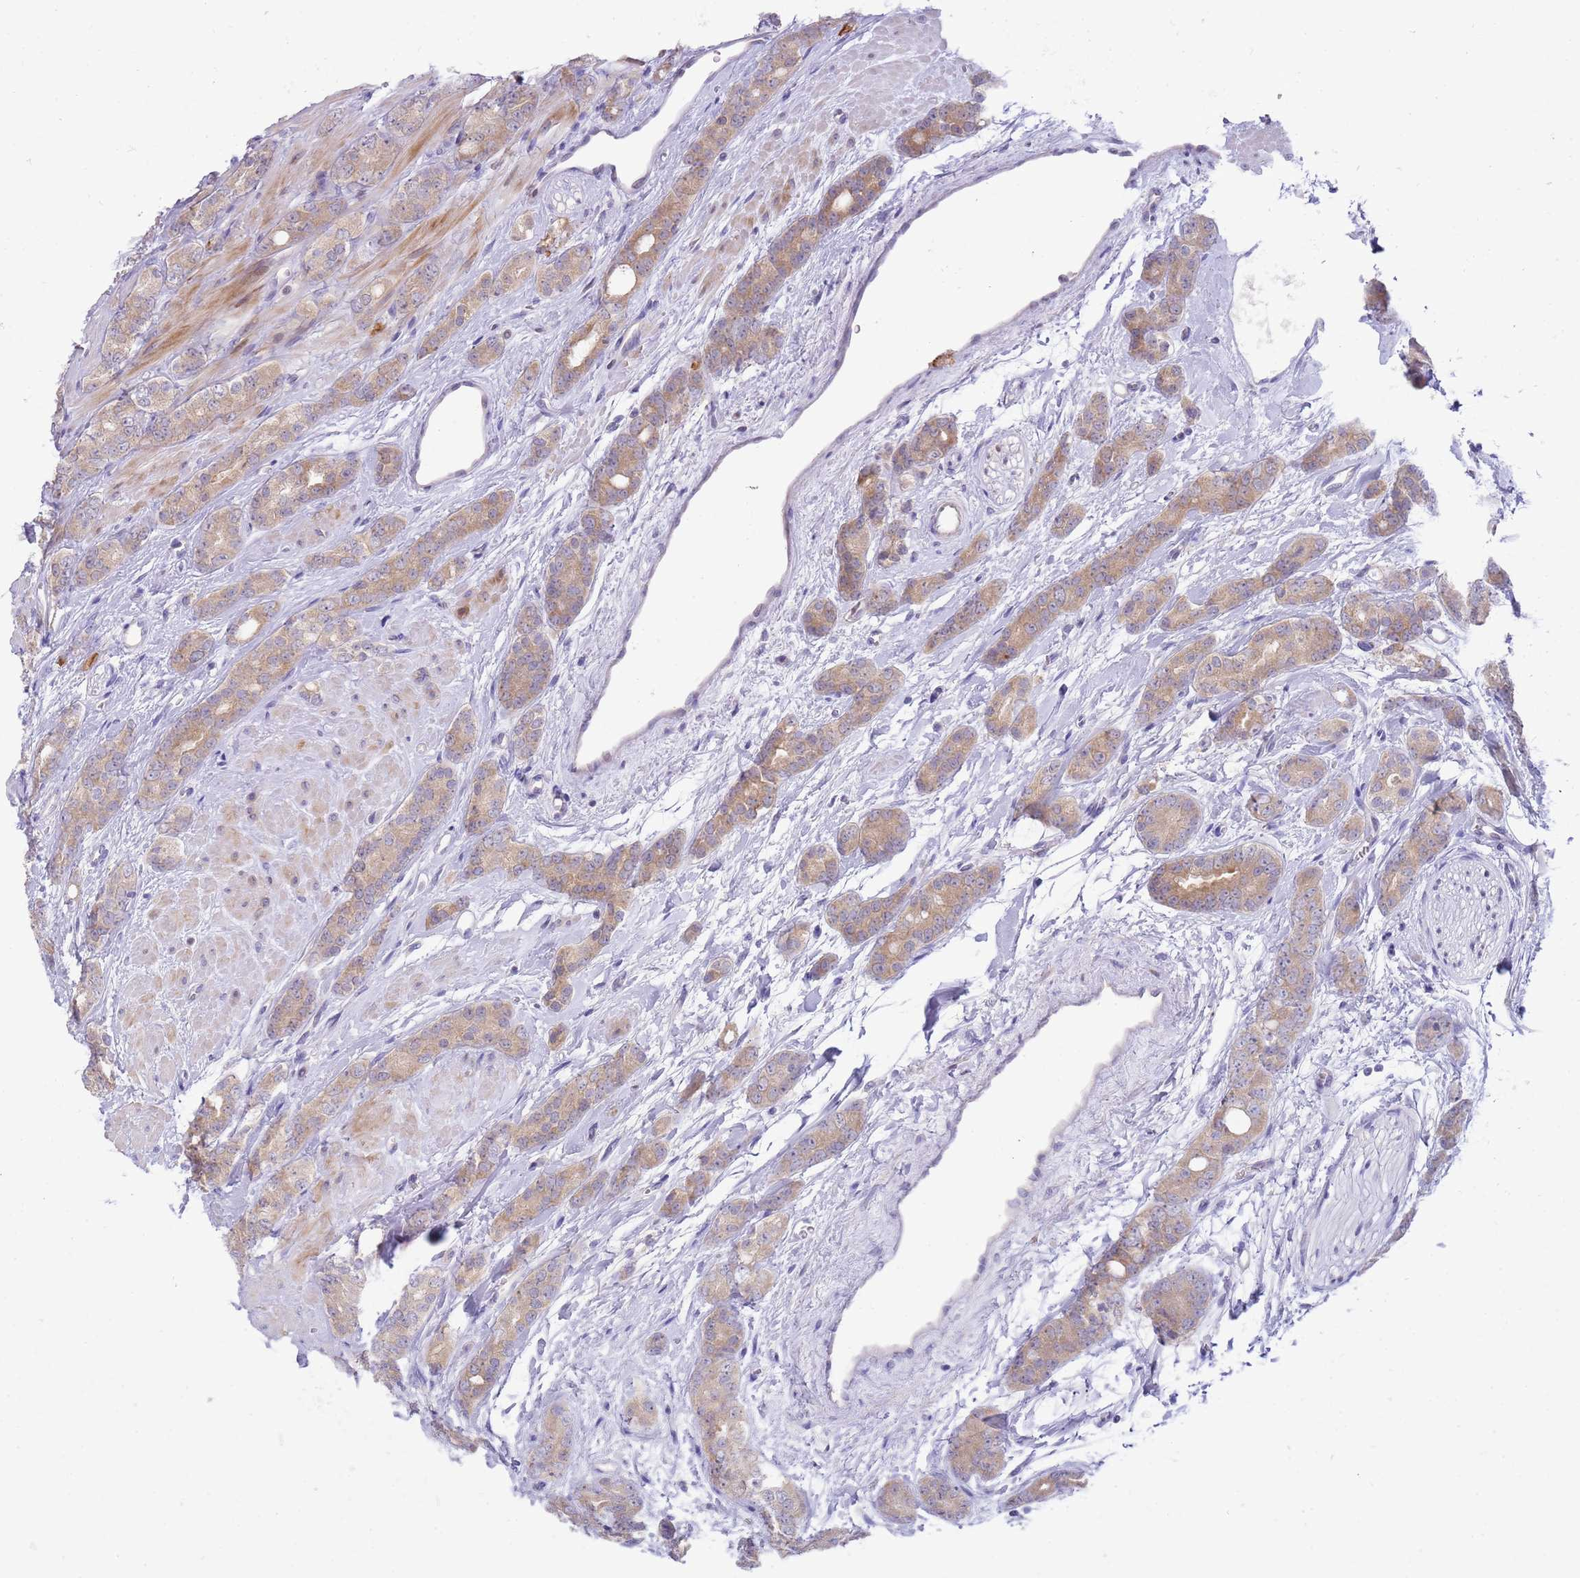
{"staining": {"intensity": "moderate", "quantity": "<25%", "location": "cytoplasmic/membranous"}, "tissue": "prostate cancer", "cell_type": "Tumor cells", "image_type": "cancer", "snomed": [{"axis": "morphology", "description": "Adenocarcinoma, High grade"}, {"axis": "topography", "description": "Prostate"}], "caption": "Prostate cancer stained with DAB (3,3'-diaminobenzidine) immunohistochemistry demonstrates low levels of moderate cytoplasmic/membranous positivity in about <25% of tumor cells.", "gene": "STK25", "patient": {"sex": "male", "age": 62}}